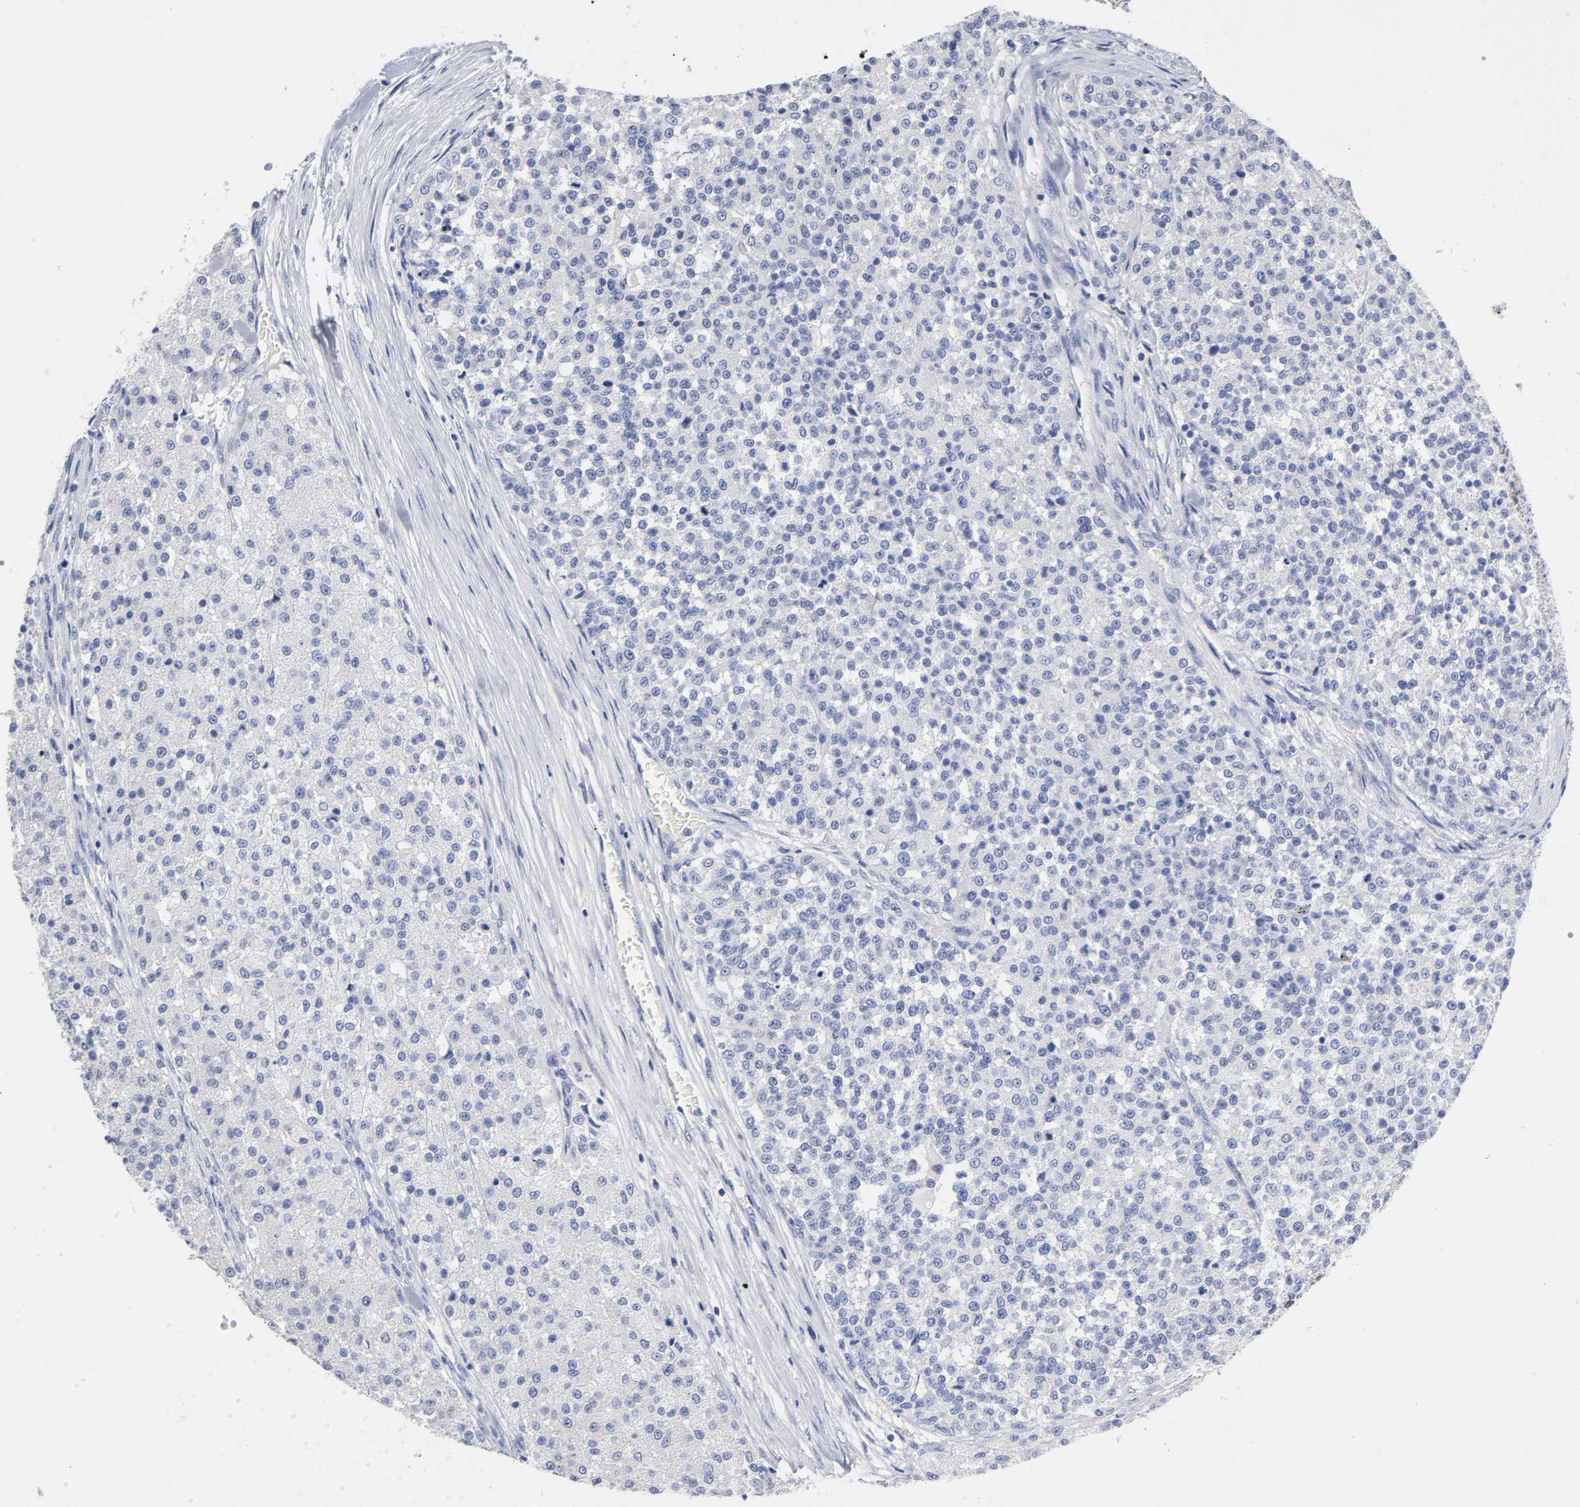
{"staining": {"intensity": "negative", "quantity": "none", "location": "none"}, "tissue": "testis cancer", "cell_type": "Tumor cells", "image_type": "cancer", "snomed": [{"axis": "morphology", "description": "Seminoma, NOS"}, {"axis": "topography", "description": "Testis"}], "caption": "This histopathology image is of testis seminoma stained with immunohistochemistry (IHC) to label a protein in brown with the nuclei are counter-stained blue. There is no expression in tumor cells.", "gene": "RPS29", "patient": {"sex": "male", "age": 59}}